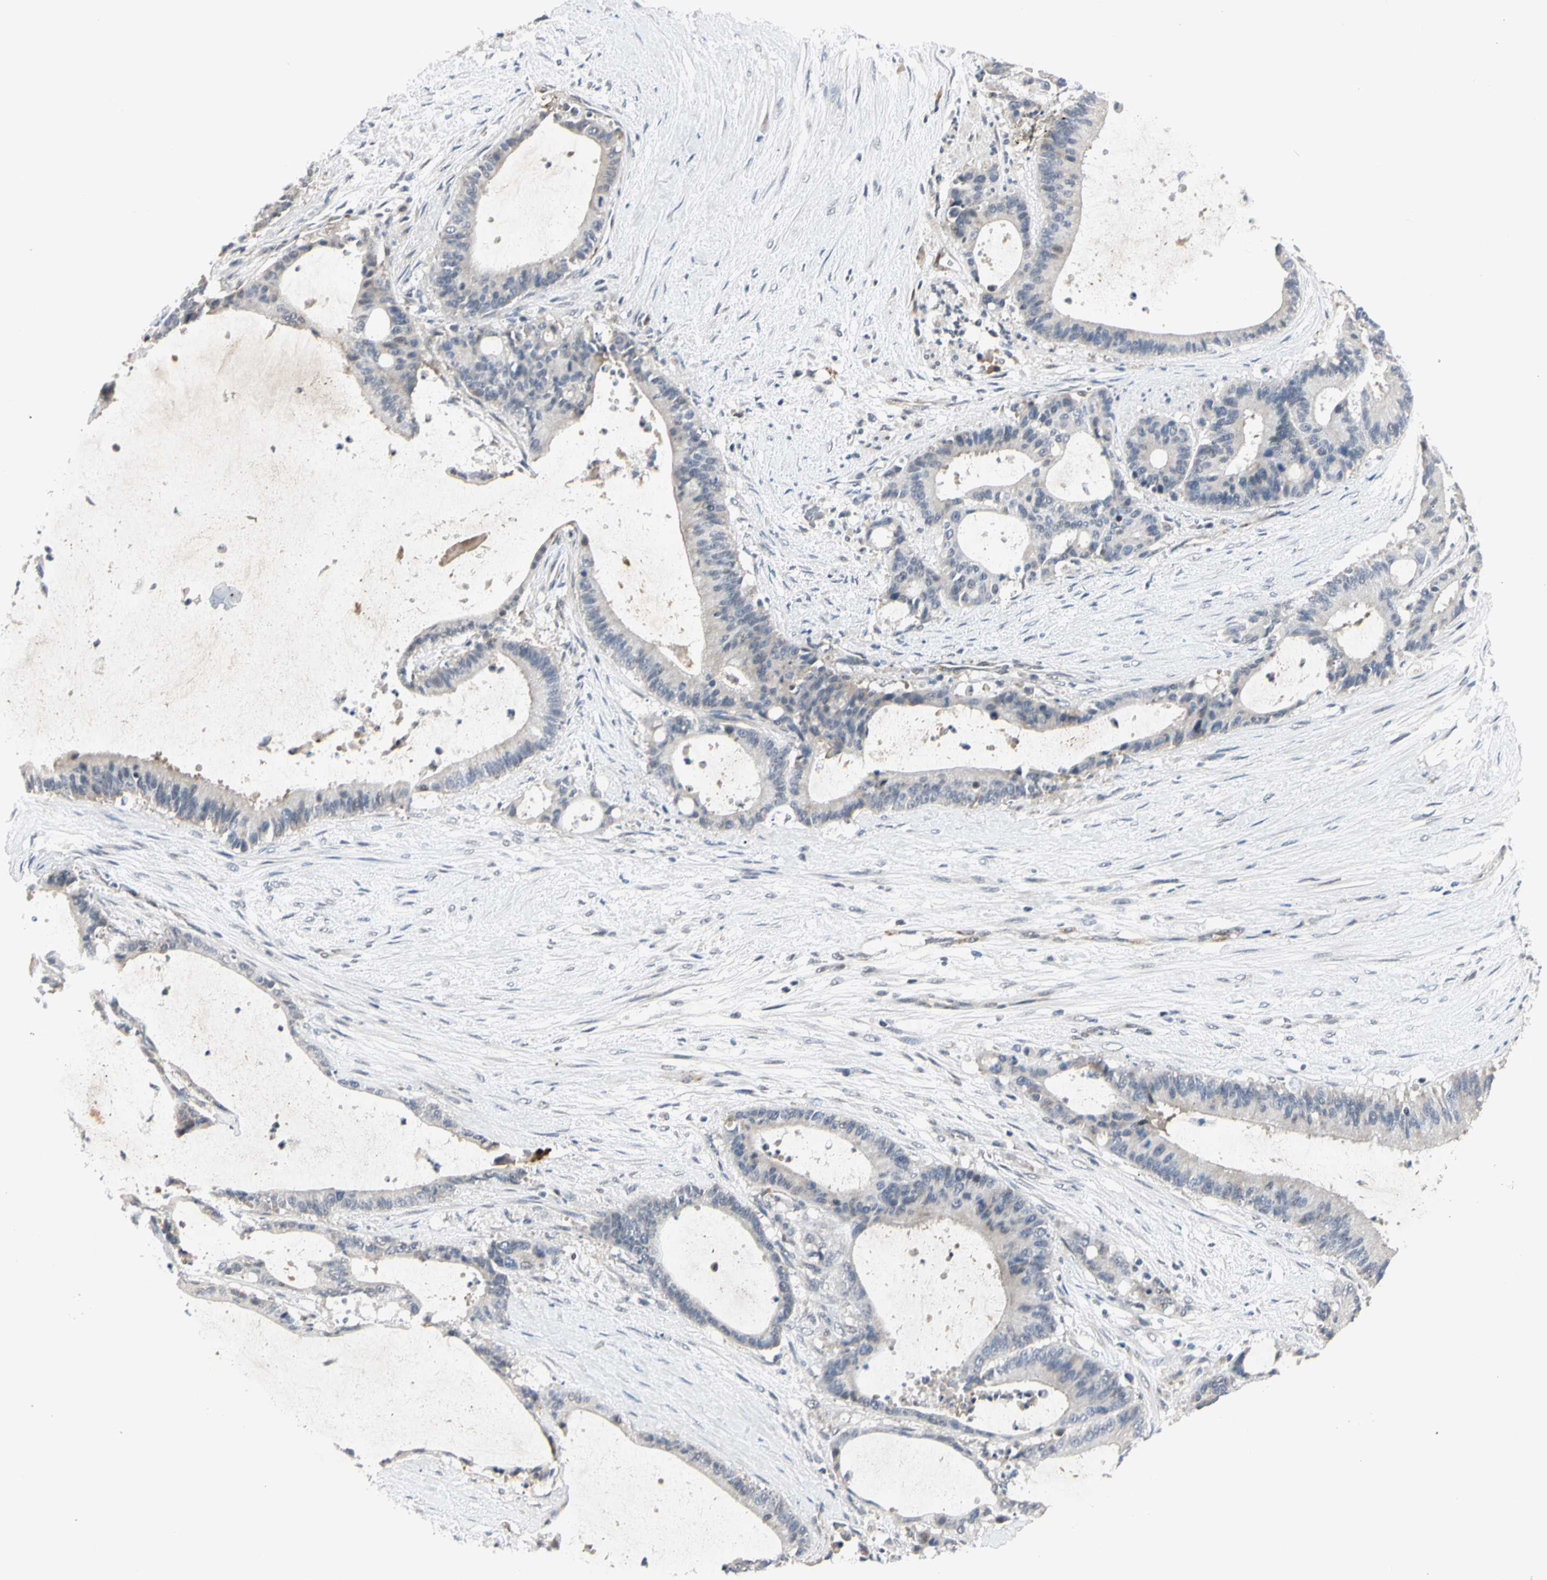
{"staining": {"intensity": "negative", "quantity": "none", "location": "none"}, "tissue": "liver cancer", "cell_type": "Tumor cells", "image_type": "cancer", "snomed": [{"axis": "morphology", "description": "Cholangiocarcinoma"}, {"axis": "topography", "description": "Liver"}], "caption": "Human liver cancer (cholangiocarcinoma) stained for a protein using immunohistochemistry exhibits no positivity in tumor cells.", "gene": "GREM1", "patient": {"sex": "female", "age": 73}}